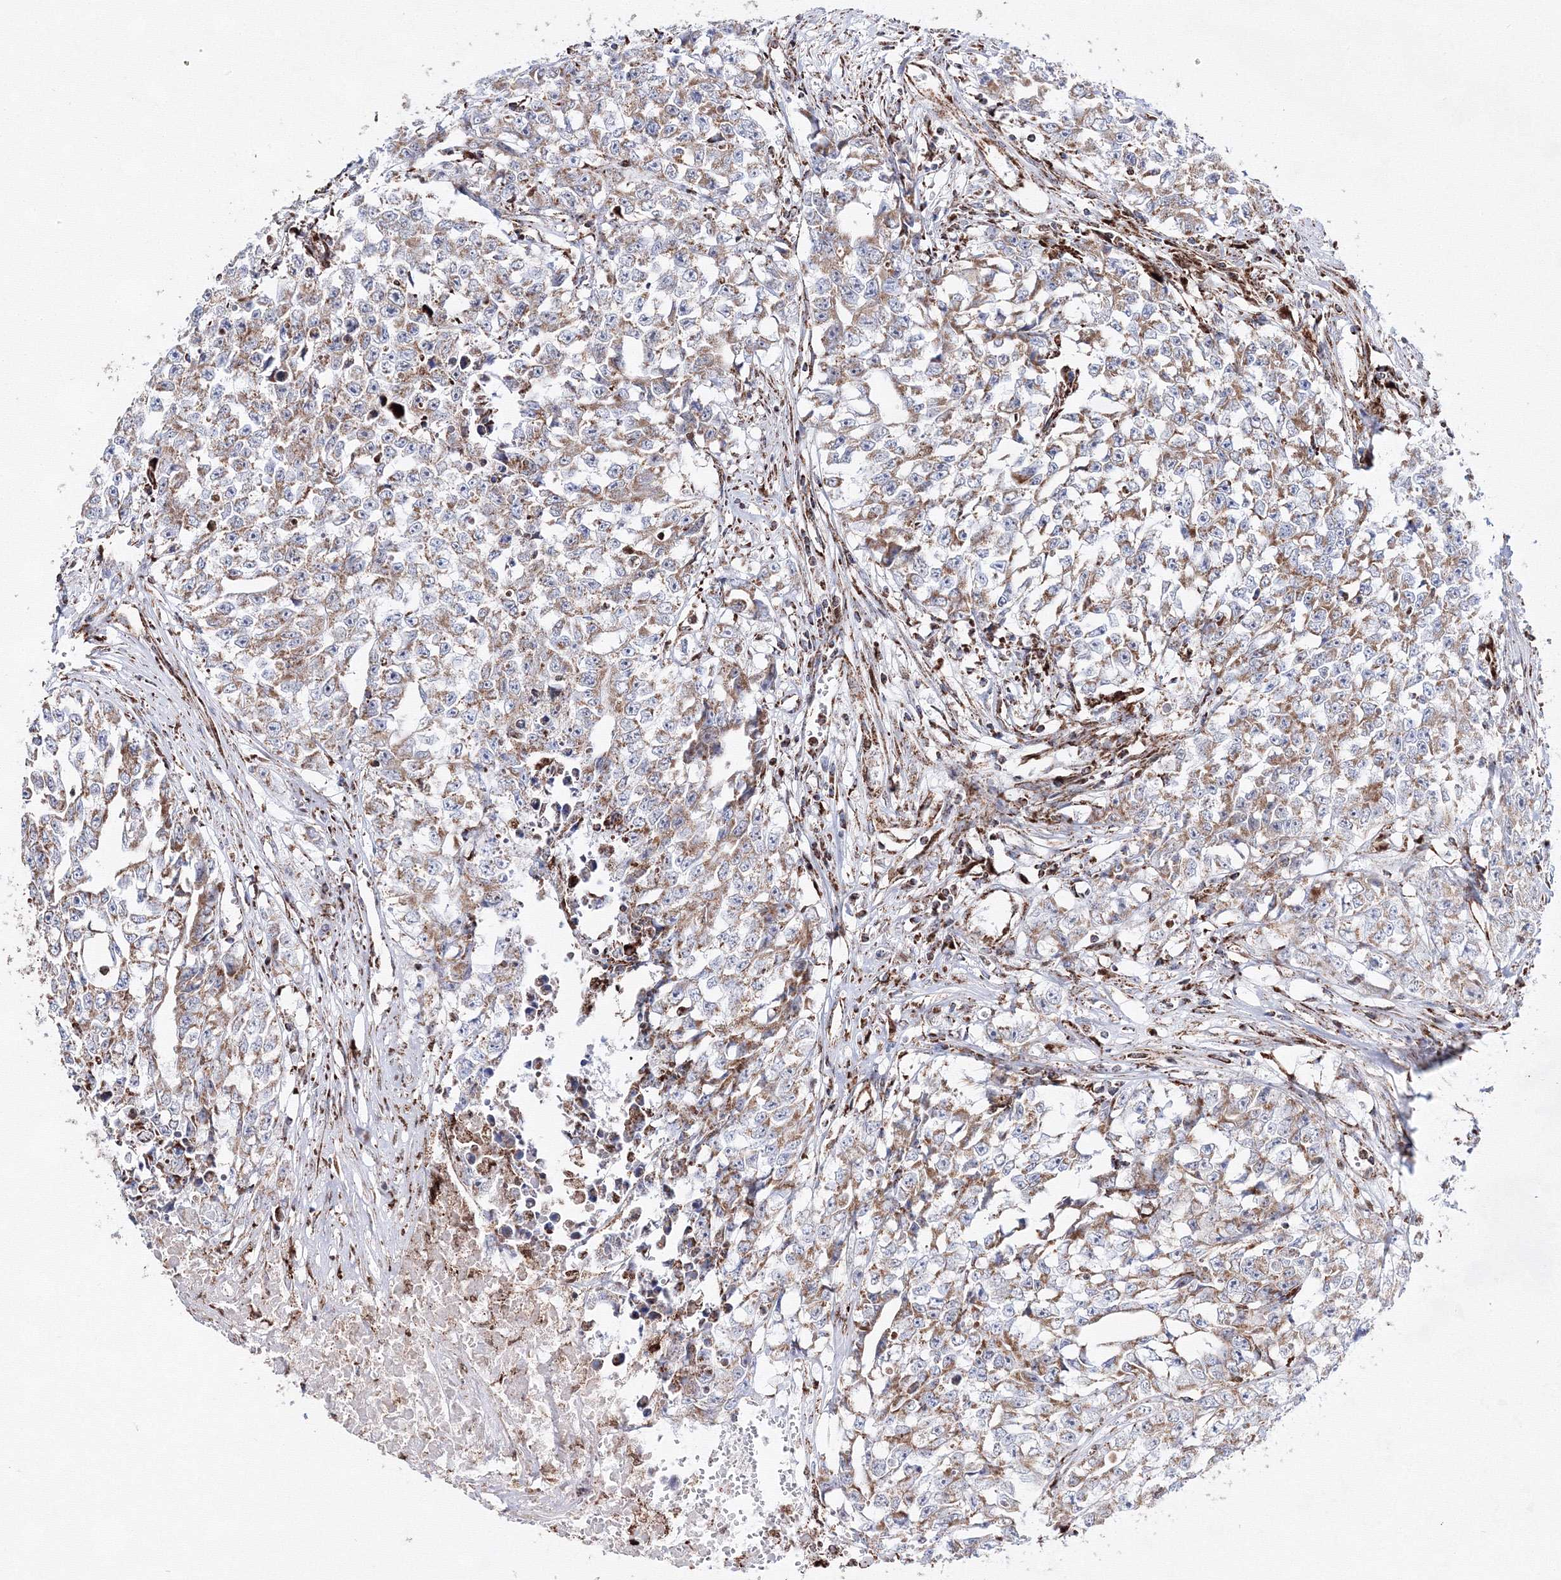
{"staining": {"intensity": "moderate", "quantity": ">75%", "location": "cytoplasmic/membranous"}, "tissue": "testis cancer", "cell_type": "Tumor cells", "image_type": "cancer", "snomed": [{"axis": "morphology", "description": "Seminoma, NOS"}, {"axis": "morphology", "description": "Carcinoma, Embryonal, NOS"}, {"axis": "topography", "description": "Testis"}], "caption": "This image reveals testis cancer (embryonal carcinoma) stained with immunohistochemistry to label a protein in brown. The cytoplasmic/membranous of tumor cells show moderate positivity for the protein. Nuclei are counter-stained blue.", "gene": "HADHB", "patient": {"sex": "male", "age": 43}}